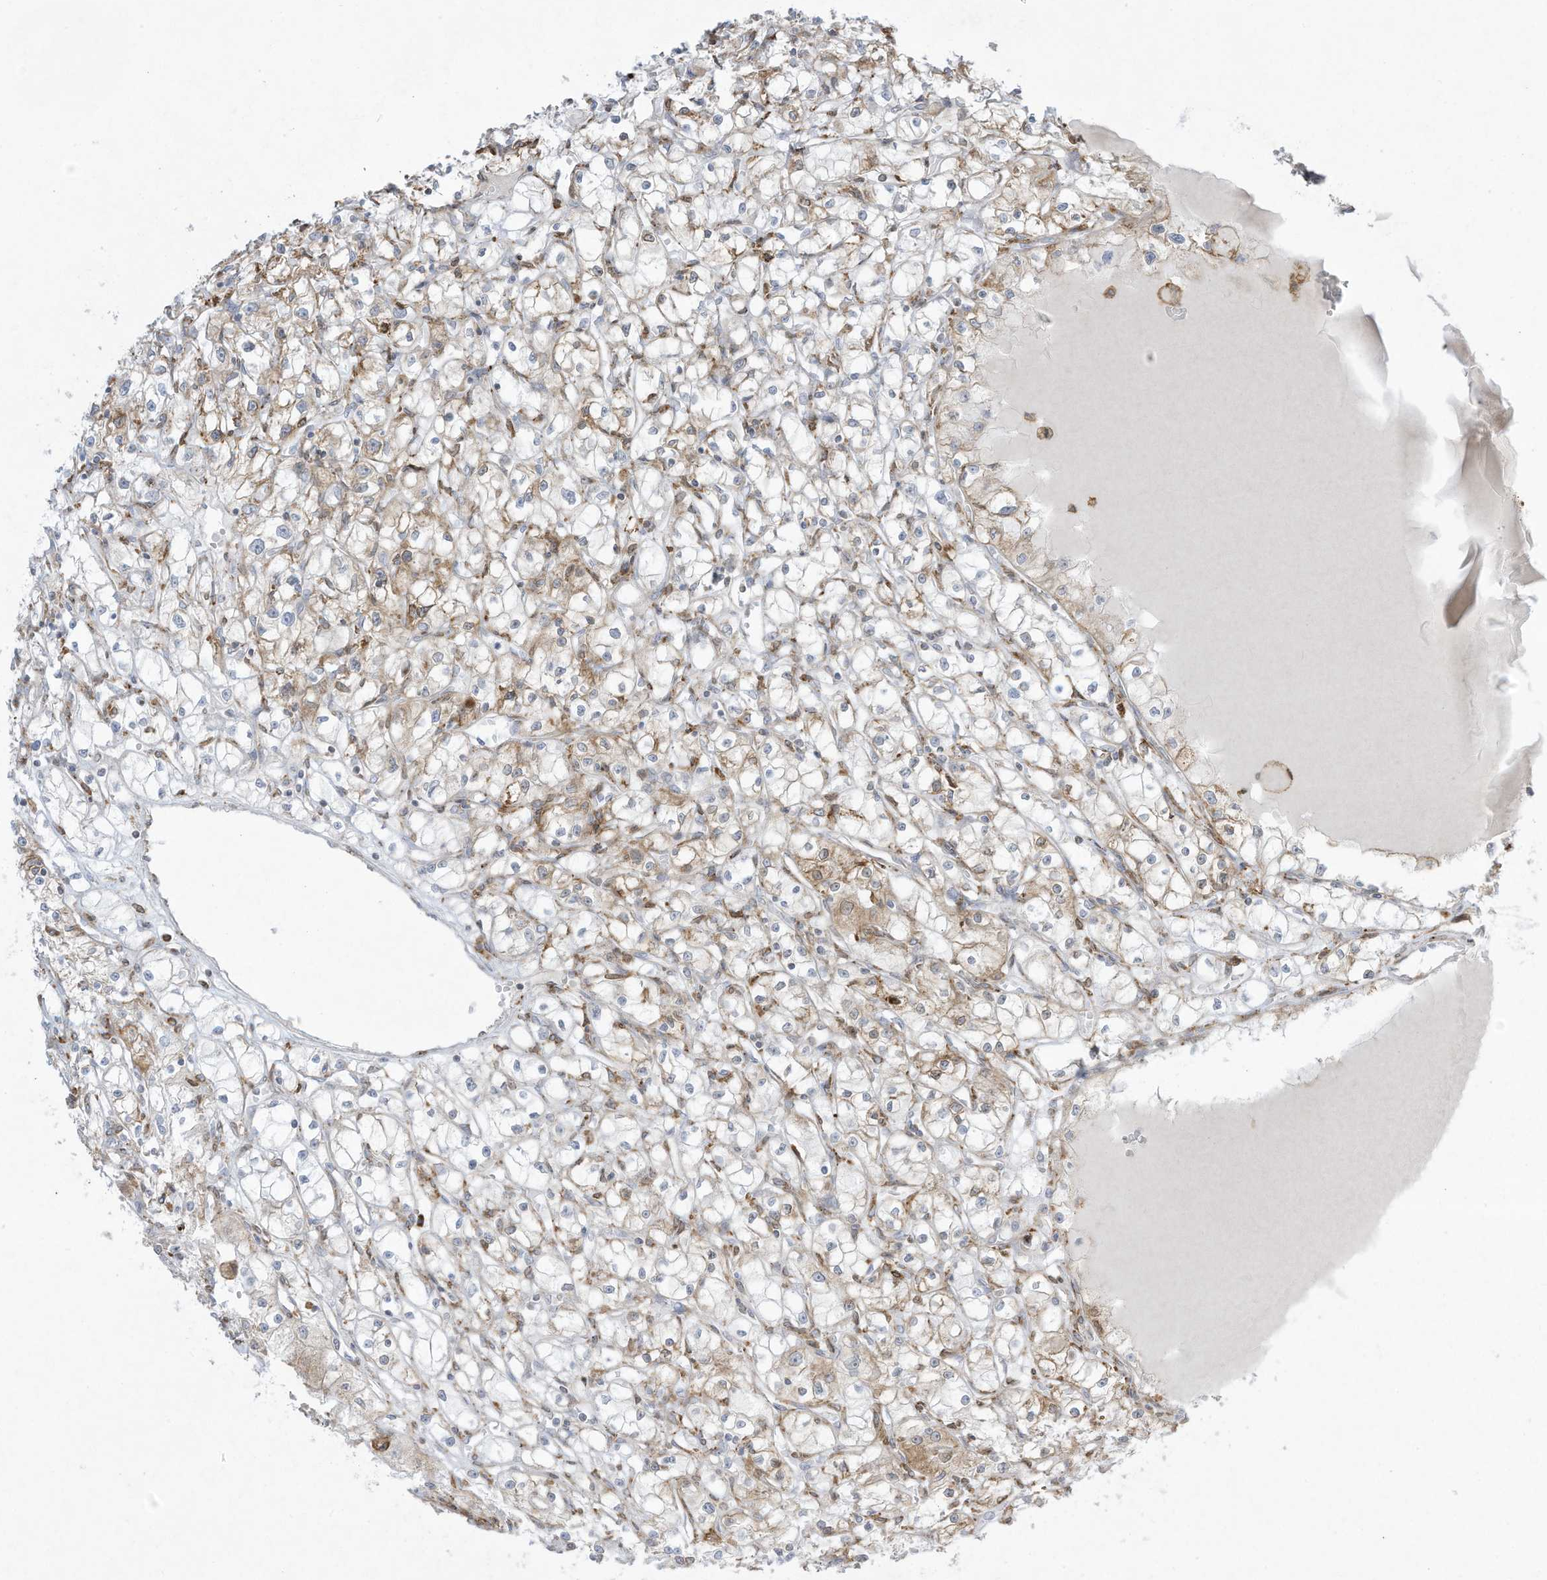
{"staining": {"intensity": "negative", "quantity": "none", "location": "none"}, "tissue": "renal cancer", "cell_type": "Tumor cells", "image_type": "cancer", "snomed": [{"axis": "morphology", "description": "Adenocarcinoma, NOS"}, {"axis": "topography", "description": "Kidney"}], "caption": "A histopathology image of human renal cancer (adenocarcinoma) is negative for staining in tumor cells.", "gene": "PTK6", "patient": {"sex": "male", "age": 56}}